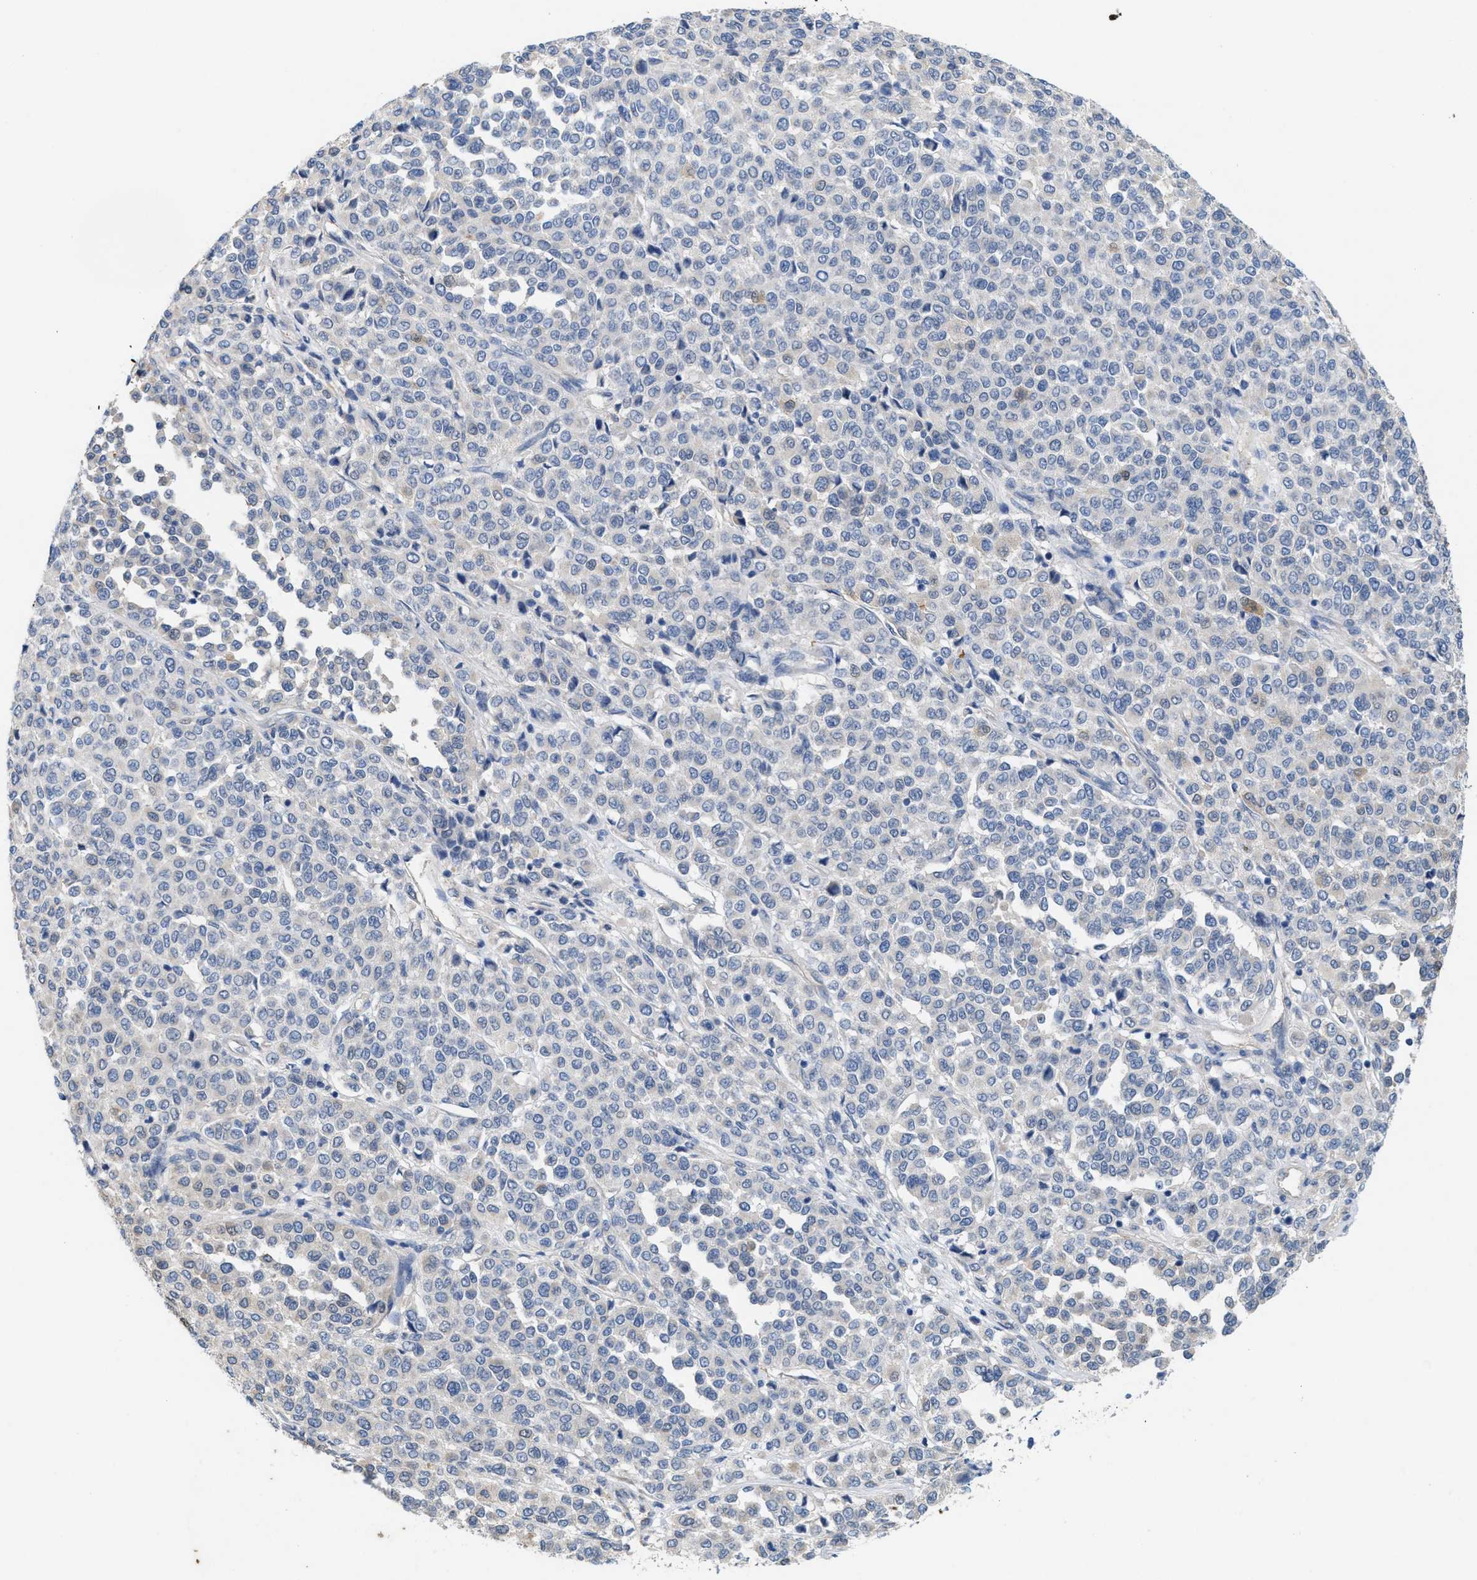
{"staining": {"intensity": "negative", "quantity": "none", "location": "none"}, "tissue": "melanoma", "cell_type": "Tumor cells", "image_type": "cancer", "snomed": [{"axis": "morphology", "description": "Malignant melanoma, Metastatic site"}, {"axis": "topography", "description": "Pancreas"}], "caption": "Melanoma was stained to show a protein in brown. There is no significant staining in tumor cells.", "gene": "CPA2", "patient": {"sex": "female", "age": 30}}